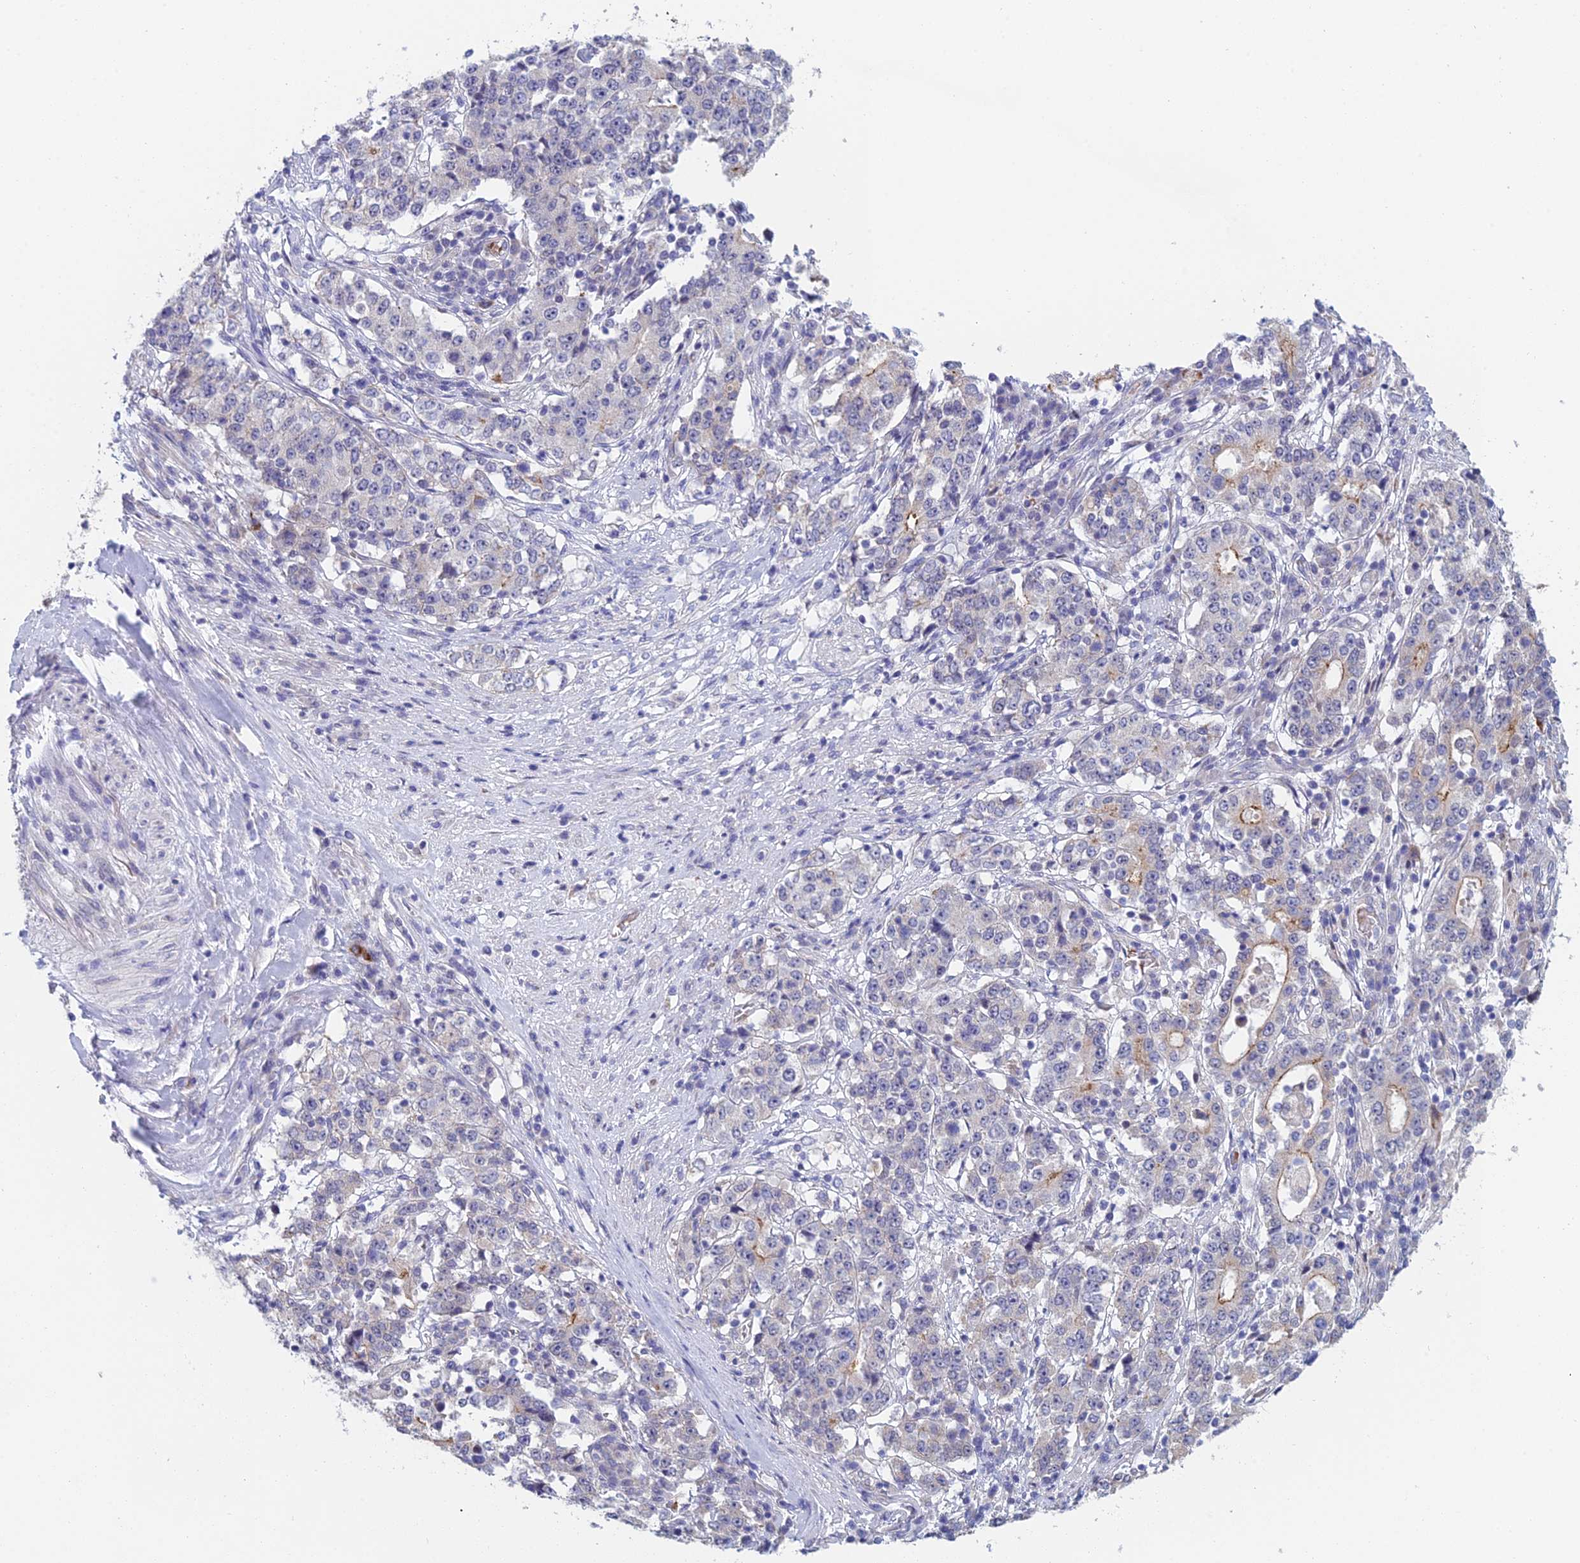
{"staining": {"intensity": "weak", "quantity": "<25%", "location": "cytoplasmic/membranous"}, "tissue": "stomach cancer", "cell_type": "Tumor cells", "image_type": "cancer", "snomed": [{"axis": "morphology", "description": "Adenocarcinoma, NOS"}, {"axis": "topography", "description": "Stomach"}], "caption": "Immunohistochemical staining of stomach cancer (adenocarcinoma) demonstrates no significant staining in tumor cells. (DAB IHC visualized using brightfield microscopy, high magnification).", "gene": "GIPC1", "patient": {"sex": "male", "age": 59}}